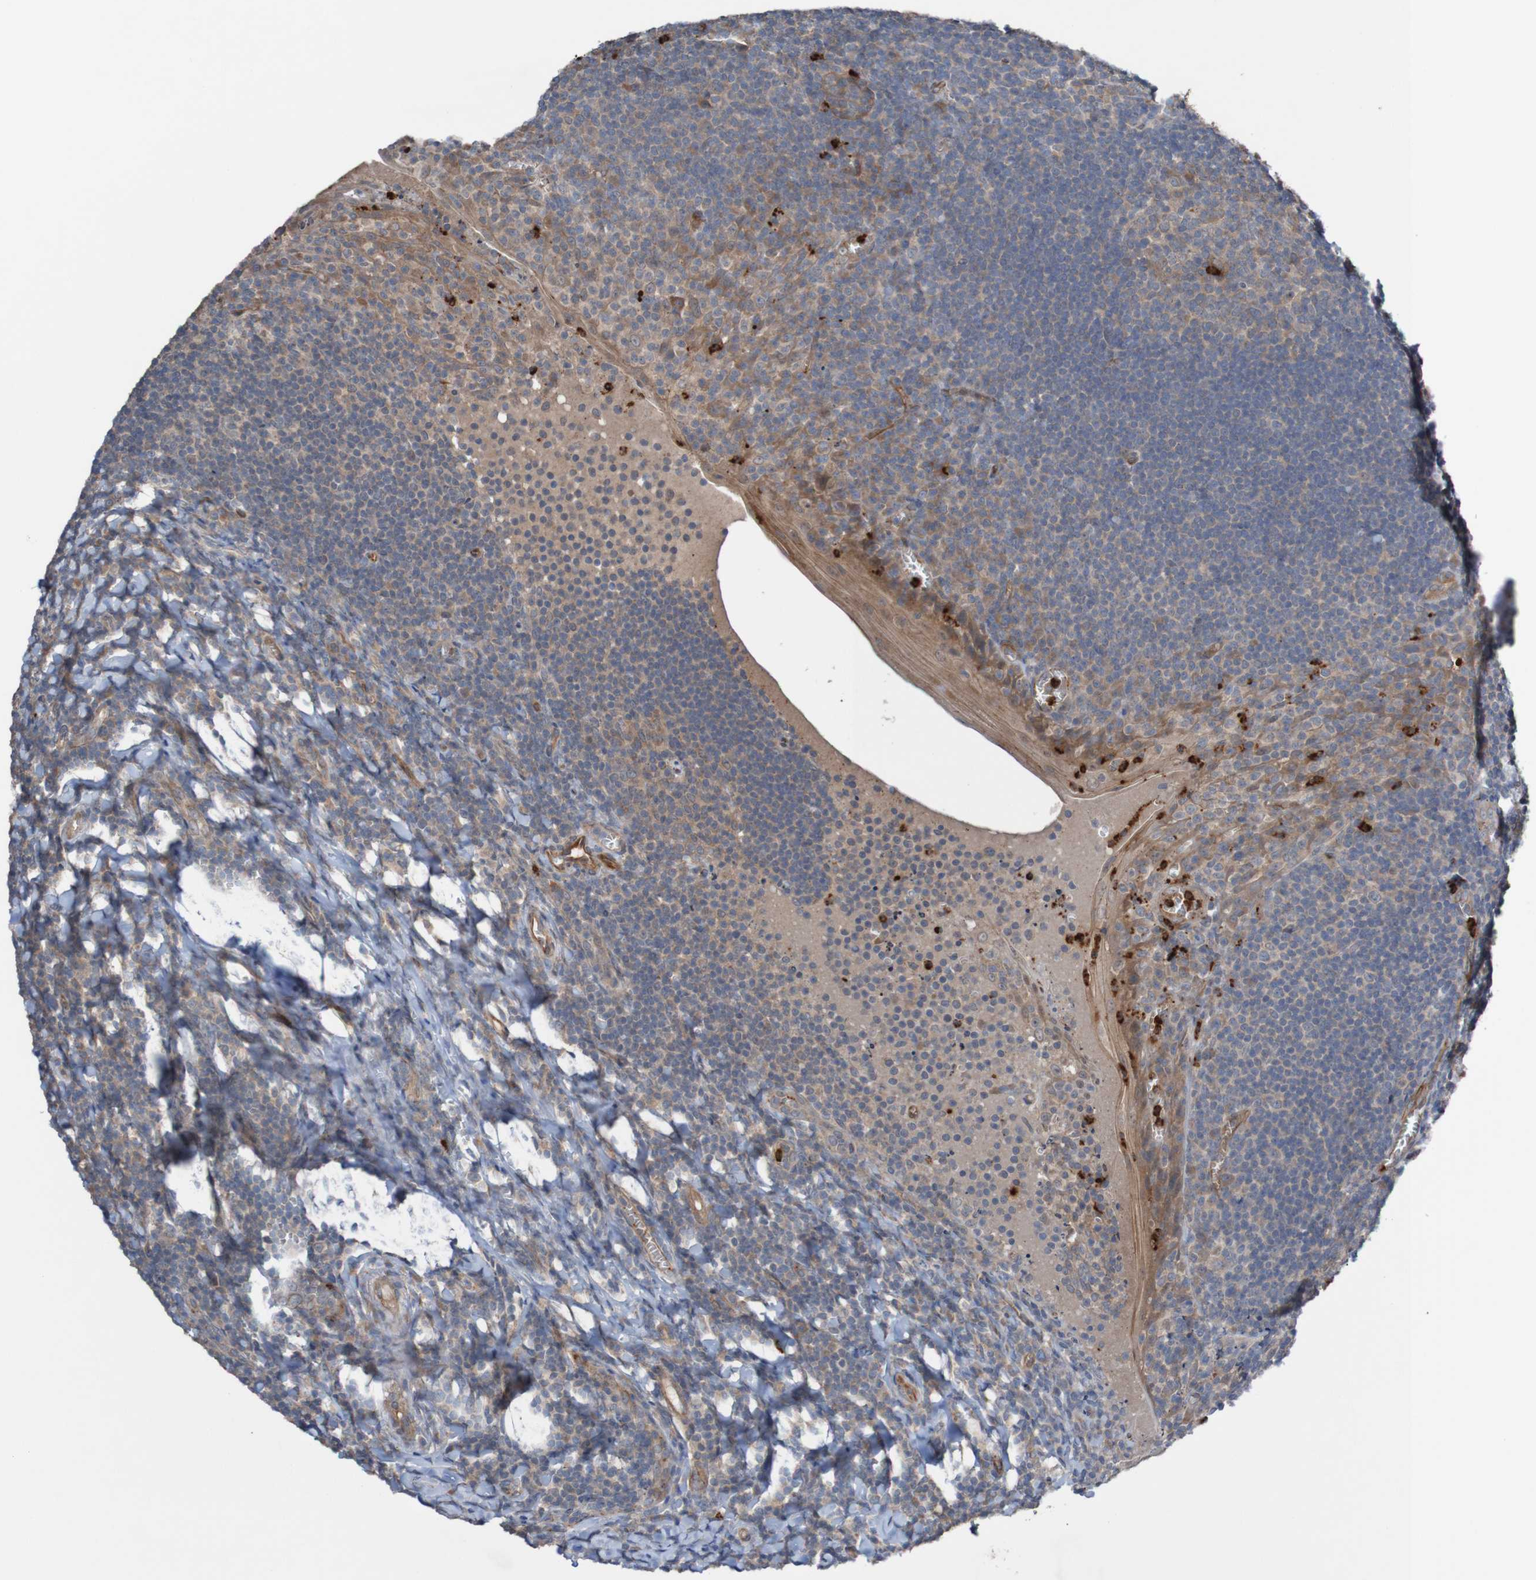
{"staining": {"intensity": "moderate", "quantity": "25%-75%", "location": "cytoplasmic/membranous"}, "tissue": "tonsil", "cell_type": "Germinal center cells", "image_type": "normal", "snomed": [{"axis": "morphology", "description": "Normal tissue, NOS"}, {"axis": "topography", "description": "Tonsil"}], "caption": "Tonsil stained with IHC reveals moderate cytoplasmic/membranous positivity in approximately 25%-75% of germinal center cells. (IHC, brightfield microscopy, high magnification).", "gene": "ST8SIA6", "patient": {"sex": "male", "age": 37}}